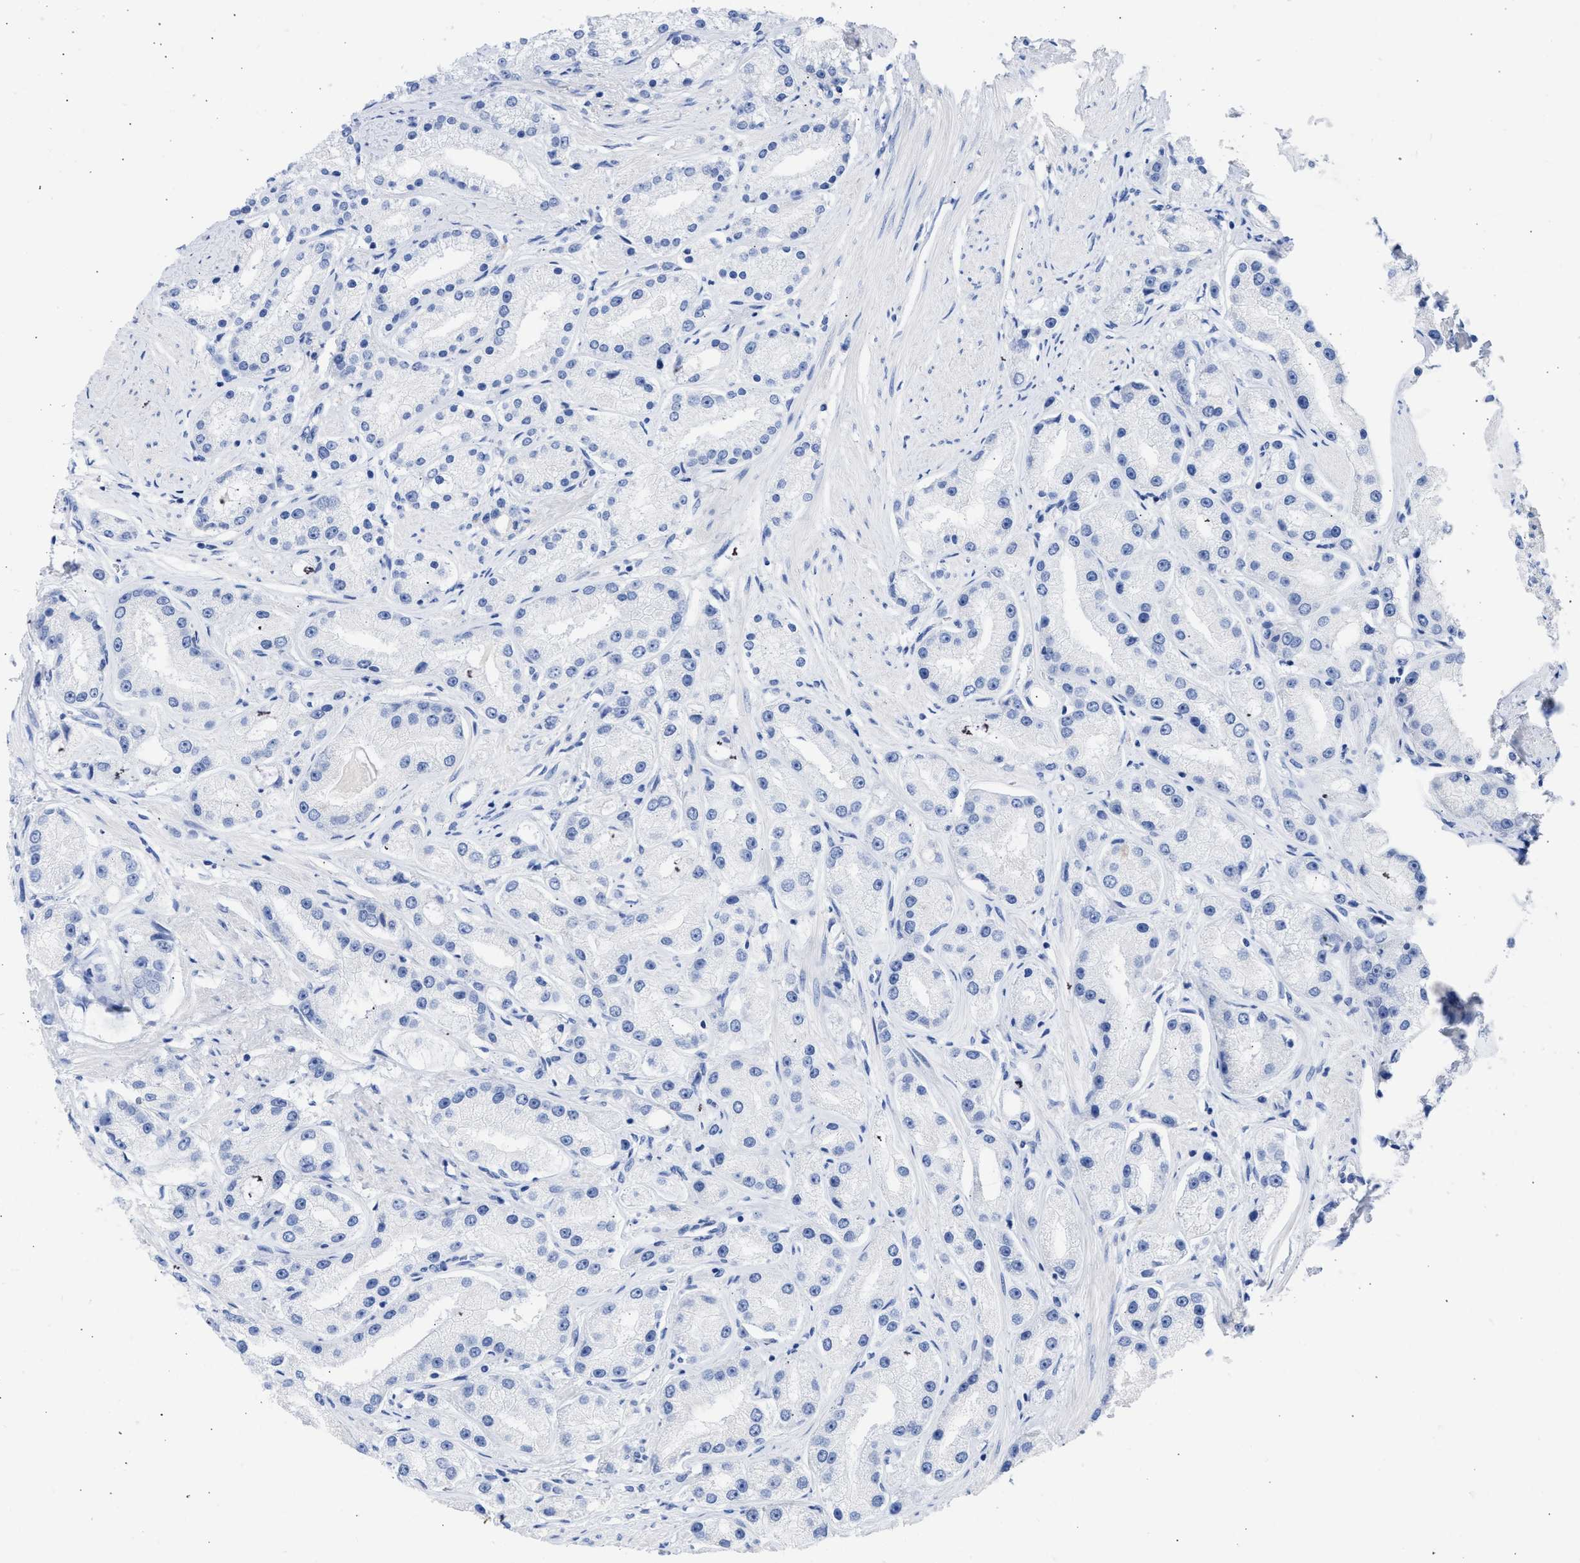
{"staining": {"intensity": "negative", "quantity": "none", "location": "none"}, "tissue": "prostate cancer", "cell_type": "Tumor cells", "image_type": "cancer", "snomed": [{"axis": "morphology", "description": "Adenocarcinoma, Low grade"}, {"axis": "topography", "description": "Prostate"}], "caption": "Histopathology image shows no protein expression in tumor cells of low-grade adenocarcinoma (prostate) tissue. (Brightfield microscopy of DAB (3,3'-diaminobenzidine) IHC at high magnification).", "gene": "RSPH1", "patient": {"sex": "male", "age": 63}}